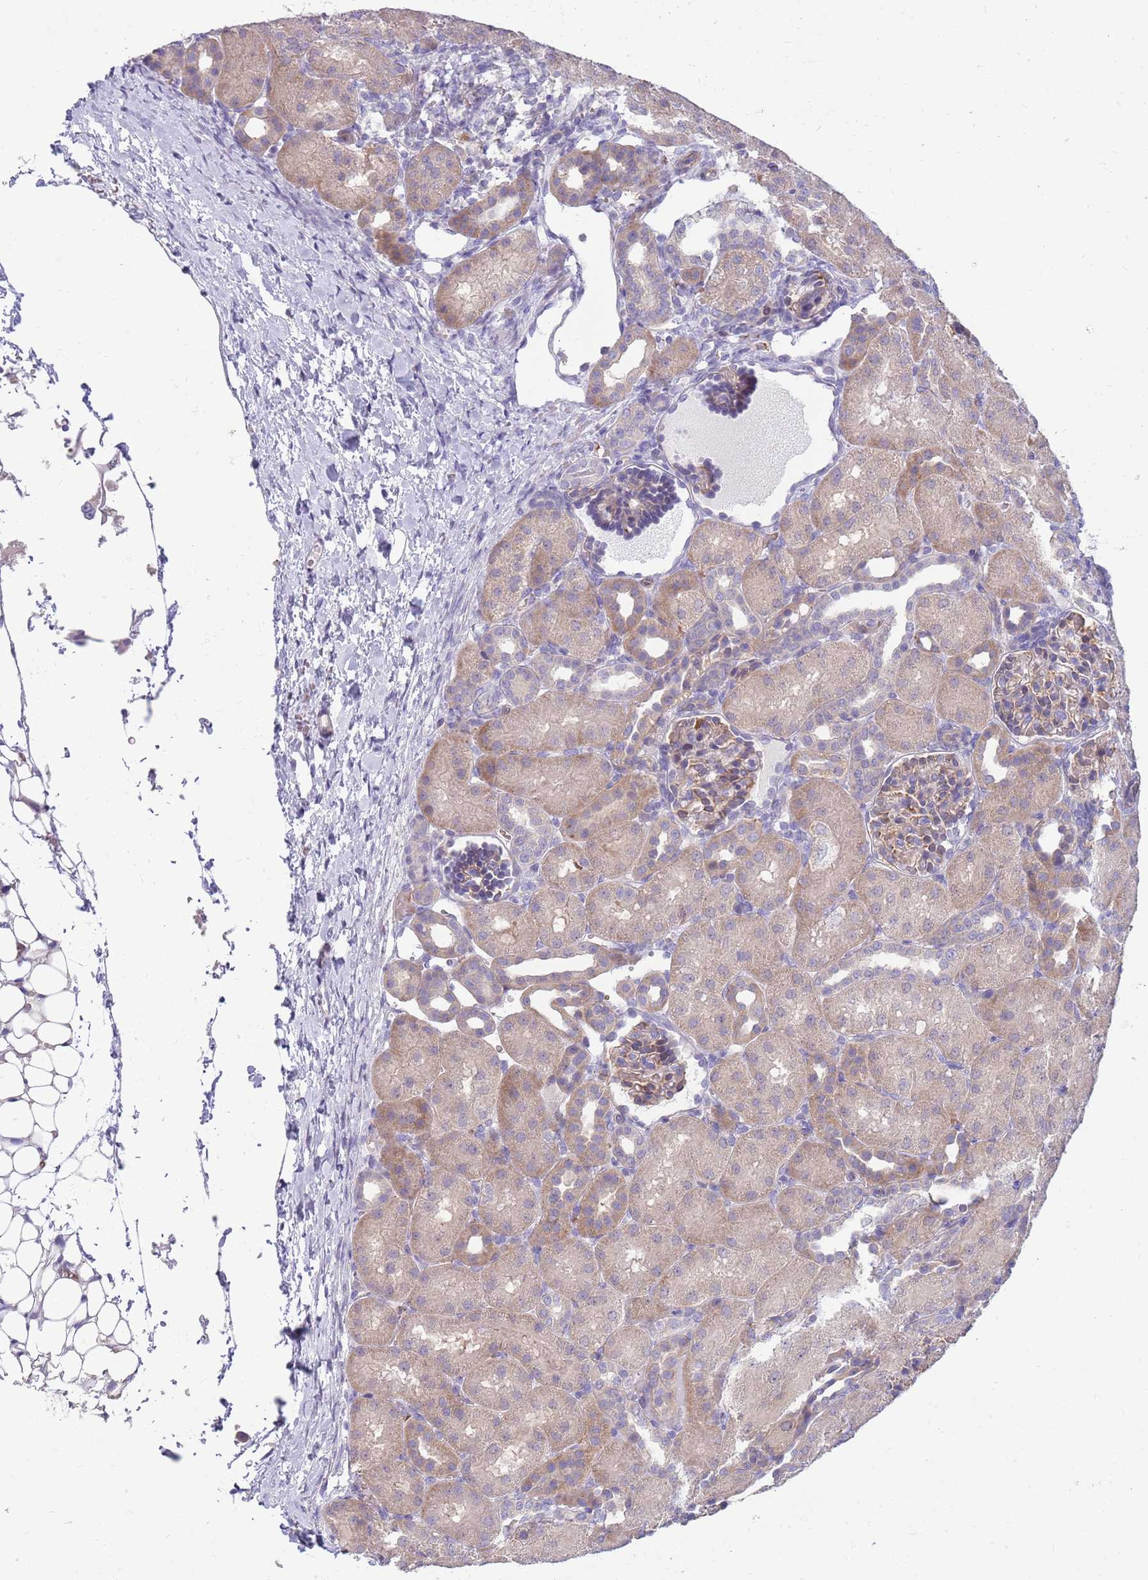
{"staining": {"intensity": "moderate", "quantity": "25%-75%", "location": "cytoplasmic/membranous"}, "tissue": "kidney", "cell_type": "Cells in glomeruli", "image_type": "normal", "snomed": [{"axis": "morphology", "description": "Normal tissue, NOS"}, {"axis": "topography", "description": "Kidney"}], "caption": "IHC (DAB (3,3'-diaminobenzidine)) staining of benign human kidney exhibits moderate cytoplasmic/membranous protein staining in about 25%-75% of cells in glomeruli.", "gene": "ZNF14", "patient": {"sex": "male", "age": 1}}